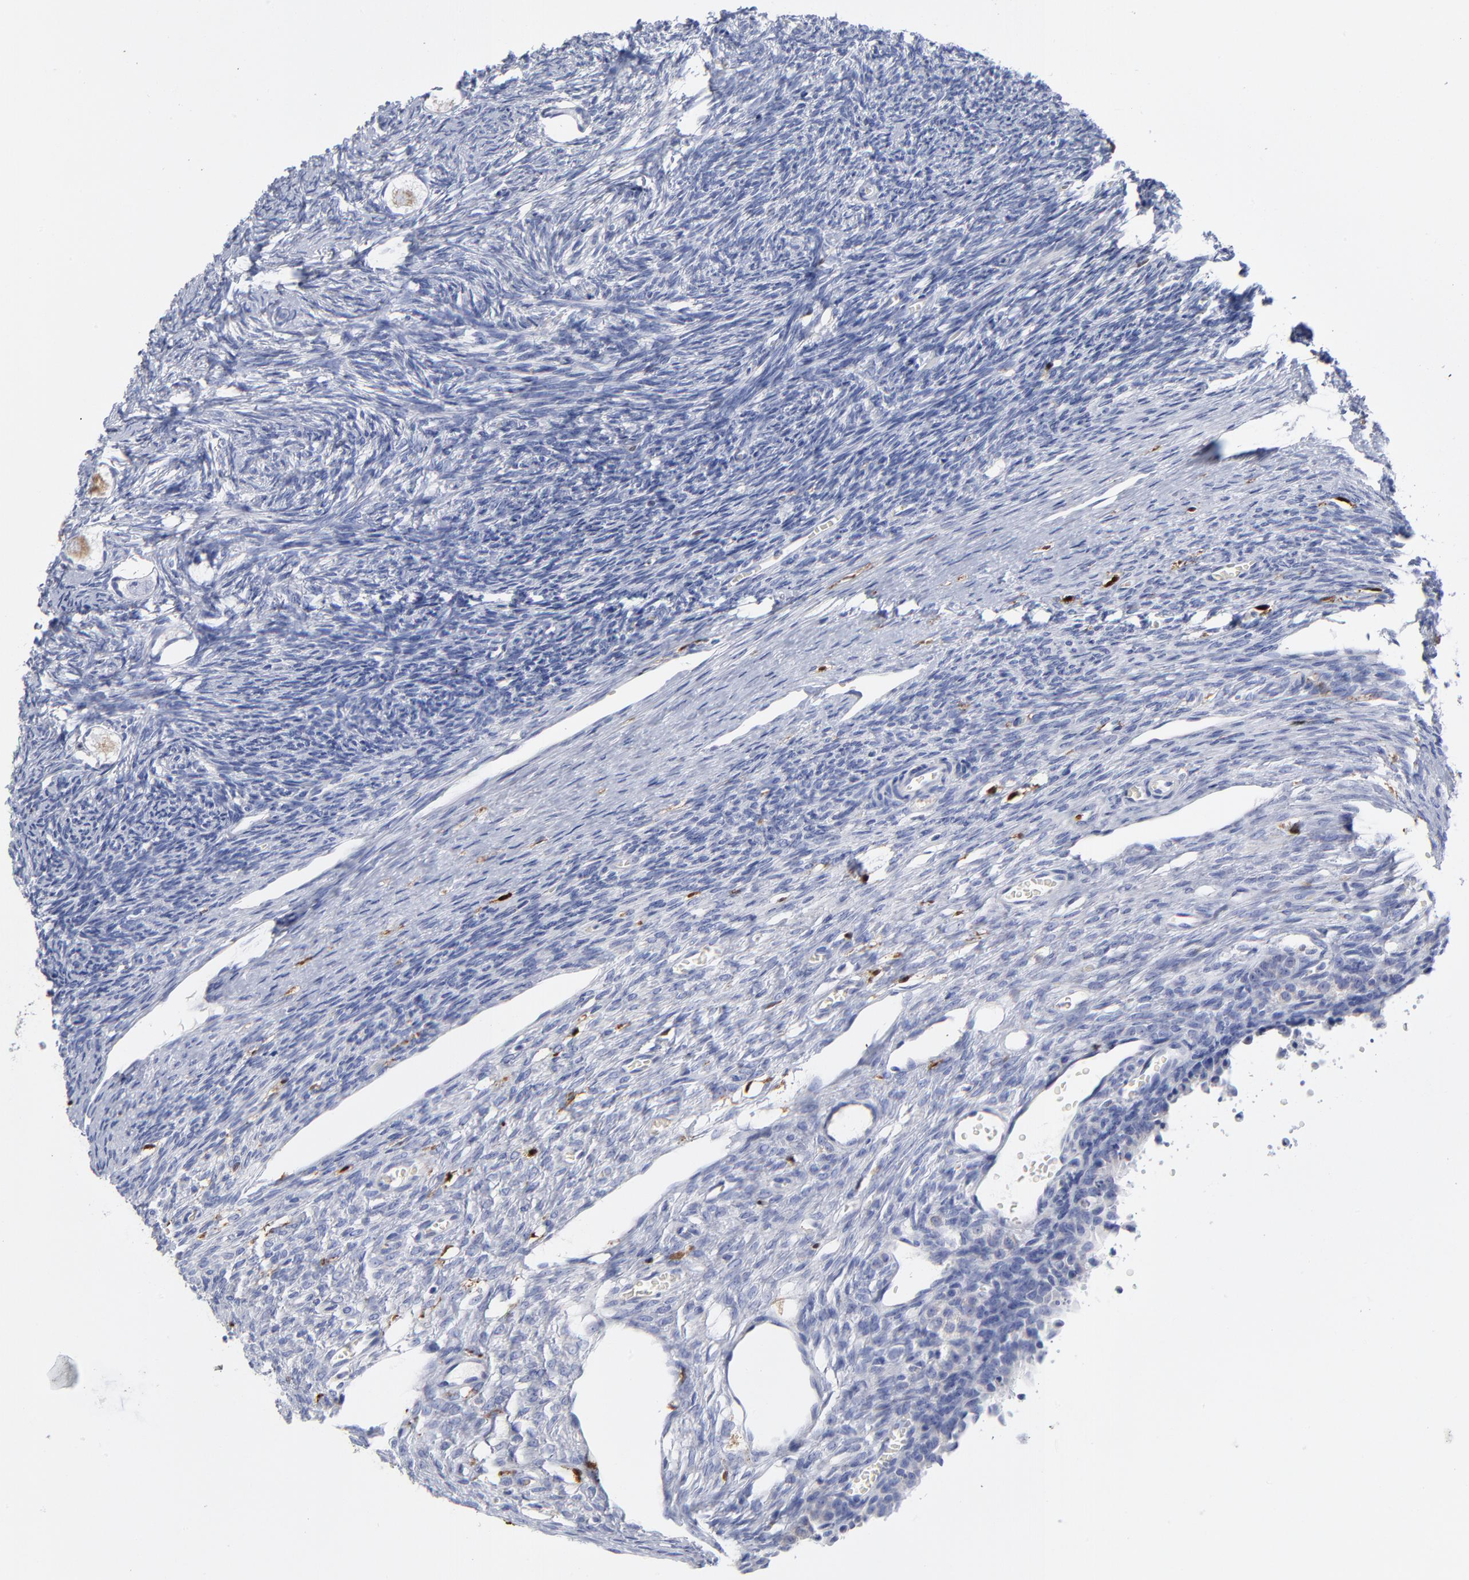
{"staining": {"intensity": "weak", "quantity": ">75%", "location": "cytoplasmic/membranous"}, "tissue": "ovary", "cell_type": "Follicle cells", "image_type": "normal", "snomed": [{"axis": "morphology", "description": "Normal tissue, NOS"}, {"axis": "topography", "description": "Ovary"}], "caption": "This micrograph exhibits IHC staining of normal human ovary, with low weak cytoplasmic/membranous positivity in about >75% of follicle cells.", "gene": "PTP4A1", "patient": {"sex": "female", "age": 27}}